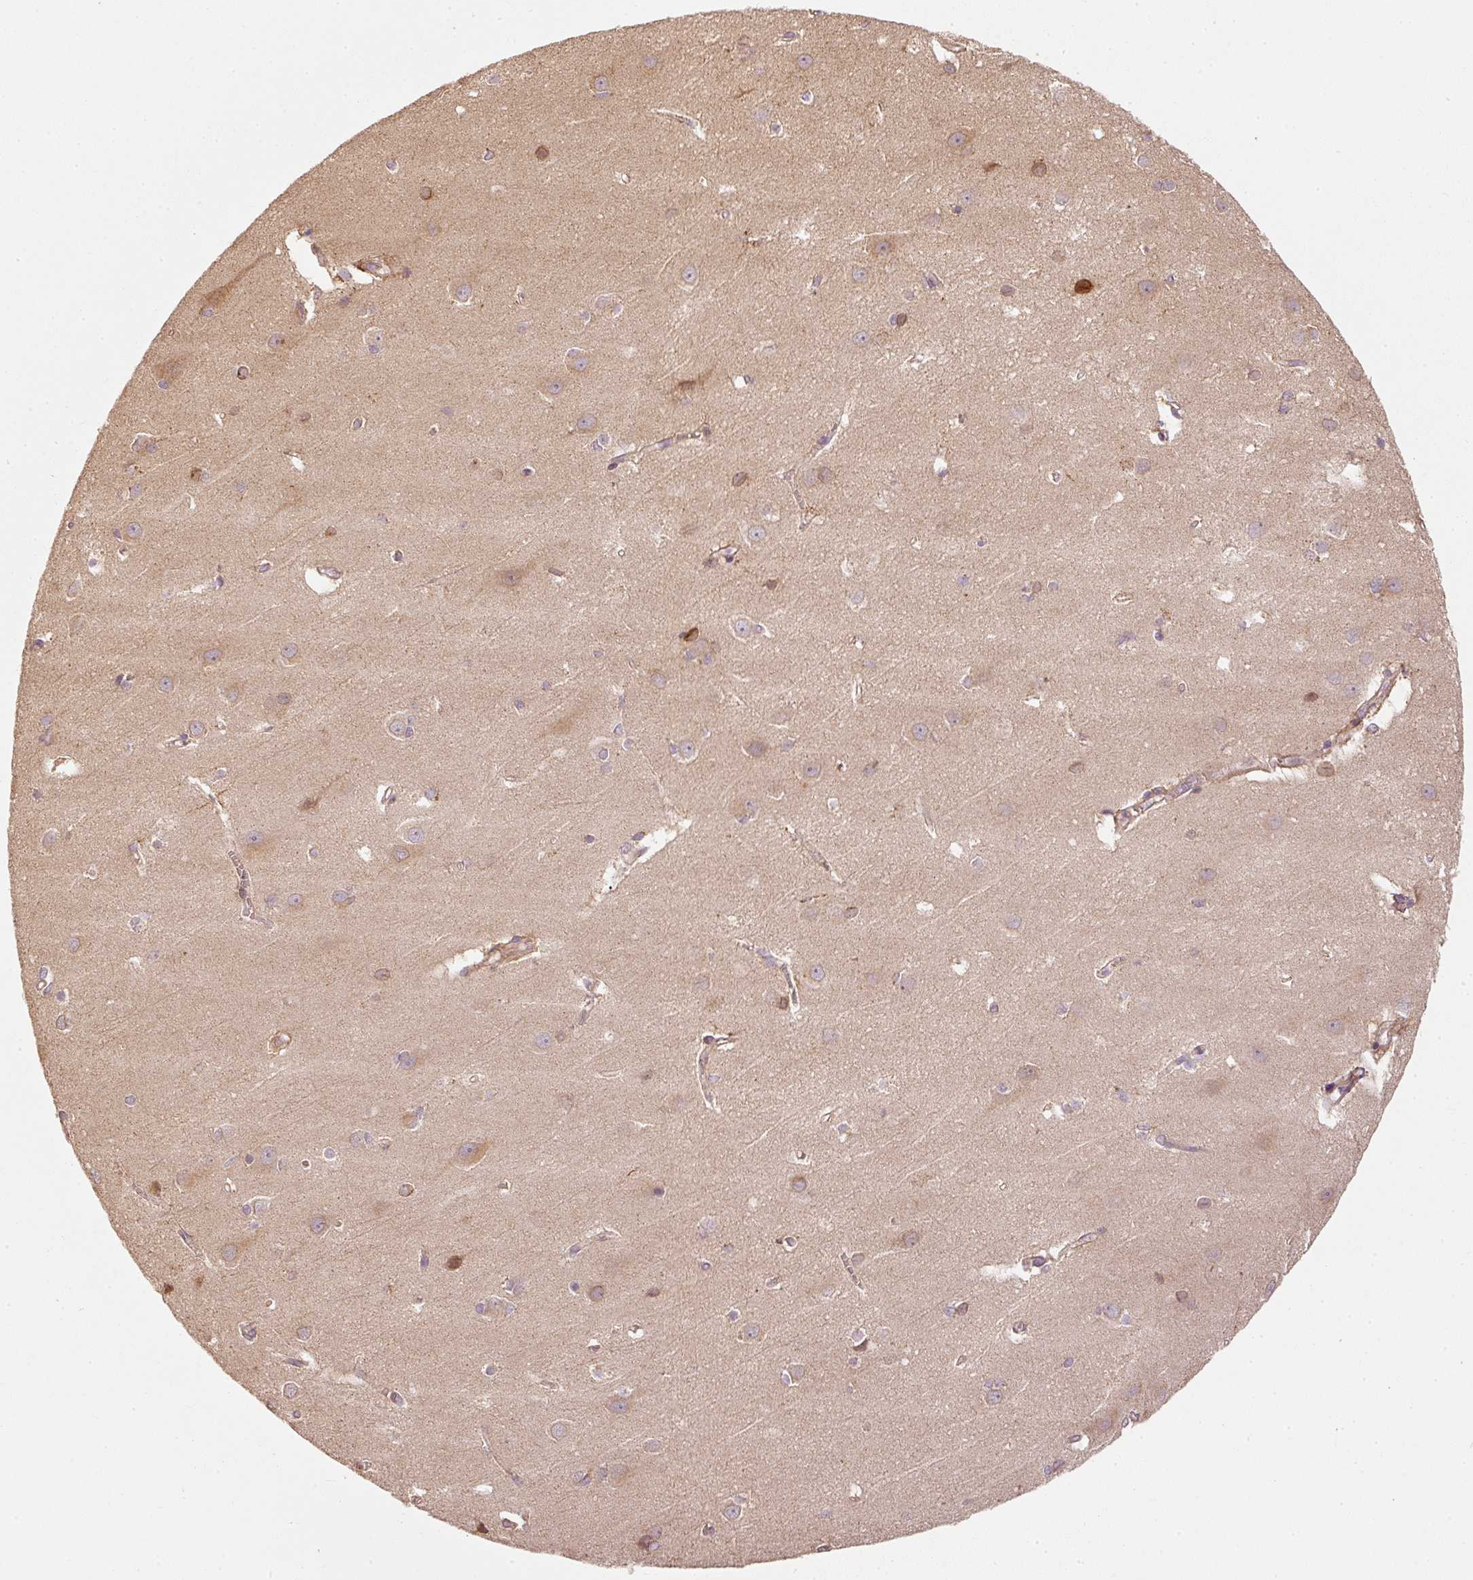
{"staining": {"intensity": "moderate", "quantity": "<25%", "location": "cytoplasmic/membranous"}, "tissue": "cerebral cortex", "cell_type": "Endothelial cells", "image_type": "normal", "snomed": [{"axis": "morphology", "description": "Normal tissue, NOS"}, {"axis": "topography", "description": "Cerebral cortex"}], "caption": "Brown immunohistochemical staining in unremarkable human cerebral cortex exhibits moderate cytoplasmic/membranous positivity in approximately <25% of endothelial cells.", "gene": "MTHFD1L", "patient": {"sex": "male", "age": 37}}